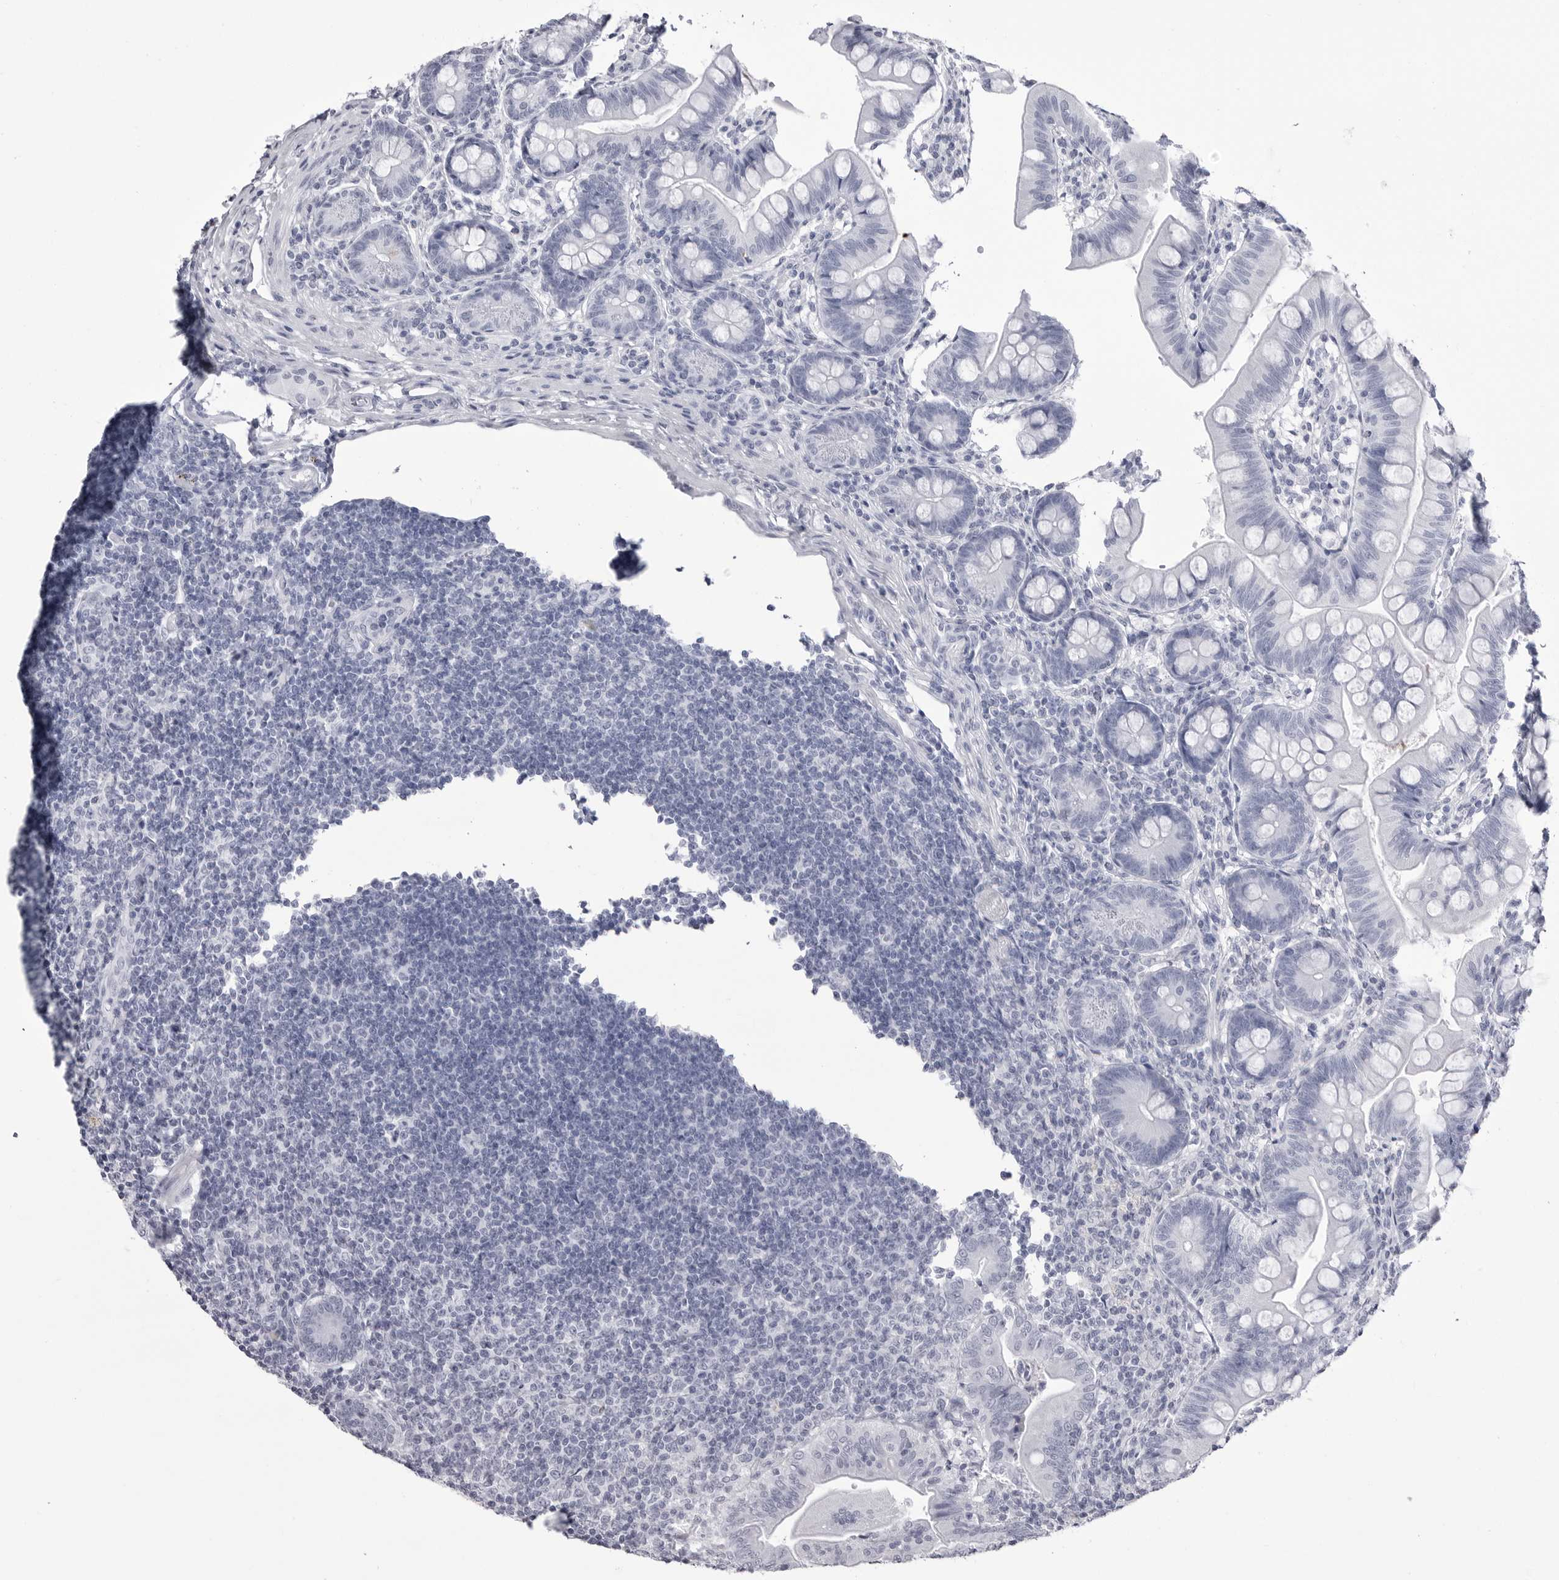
{"staining": {"intensity": "negative", "quantity": "none", "location": "none"}, "tissue": "small intestine", "cell_type": "Glandular cells", "image_type": "normal", "snomed": [{"axis": "morphology", "description": "Normal tissue, NOS"}, {"axis": "topography", "description": "Small intestine"}], "caption": "Immunohistochemistry histopathology image of normal small intestine: human small intestine stained with DAB (3,3'-diaminobenzidine) shows no significant protein positivity in glandular cells.", "gene": "COL26A1", "patient": {"sex": "male", "age": 7}}